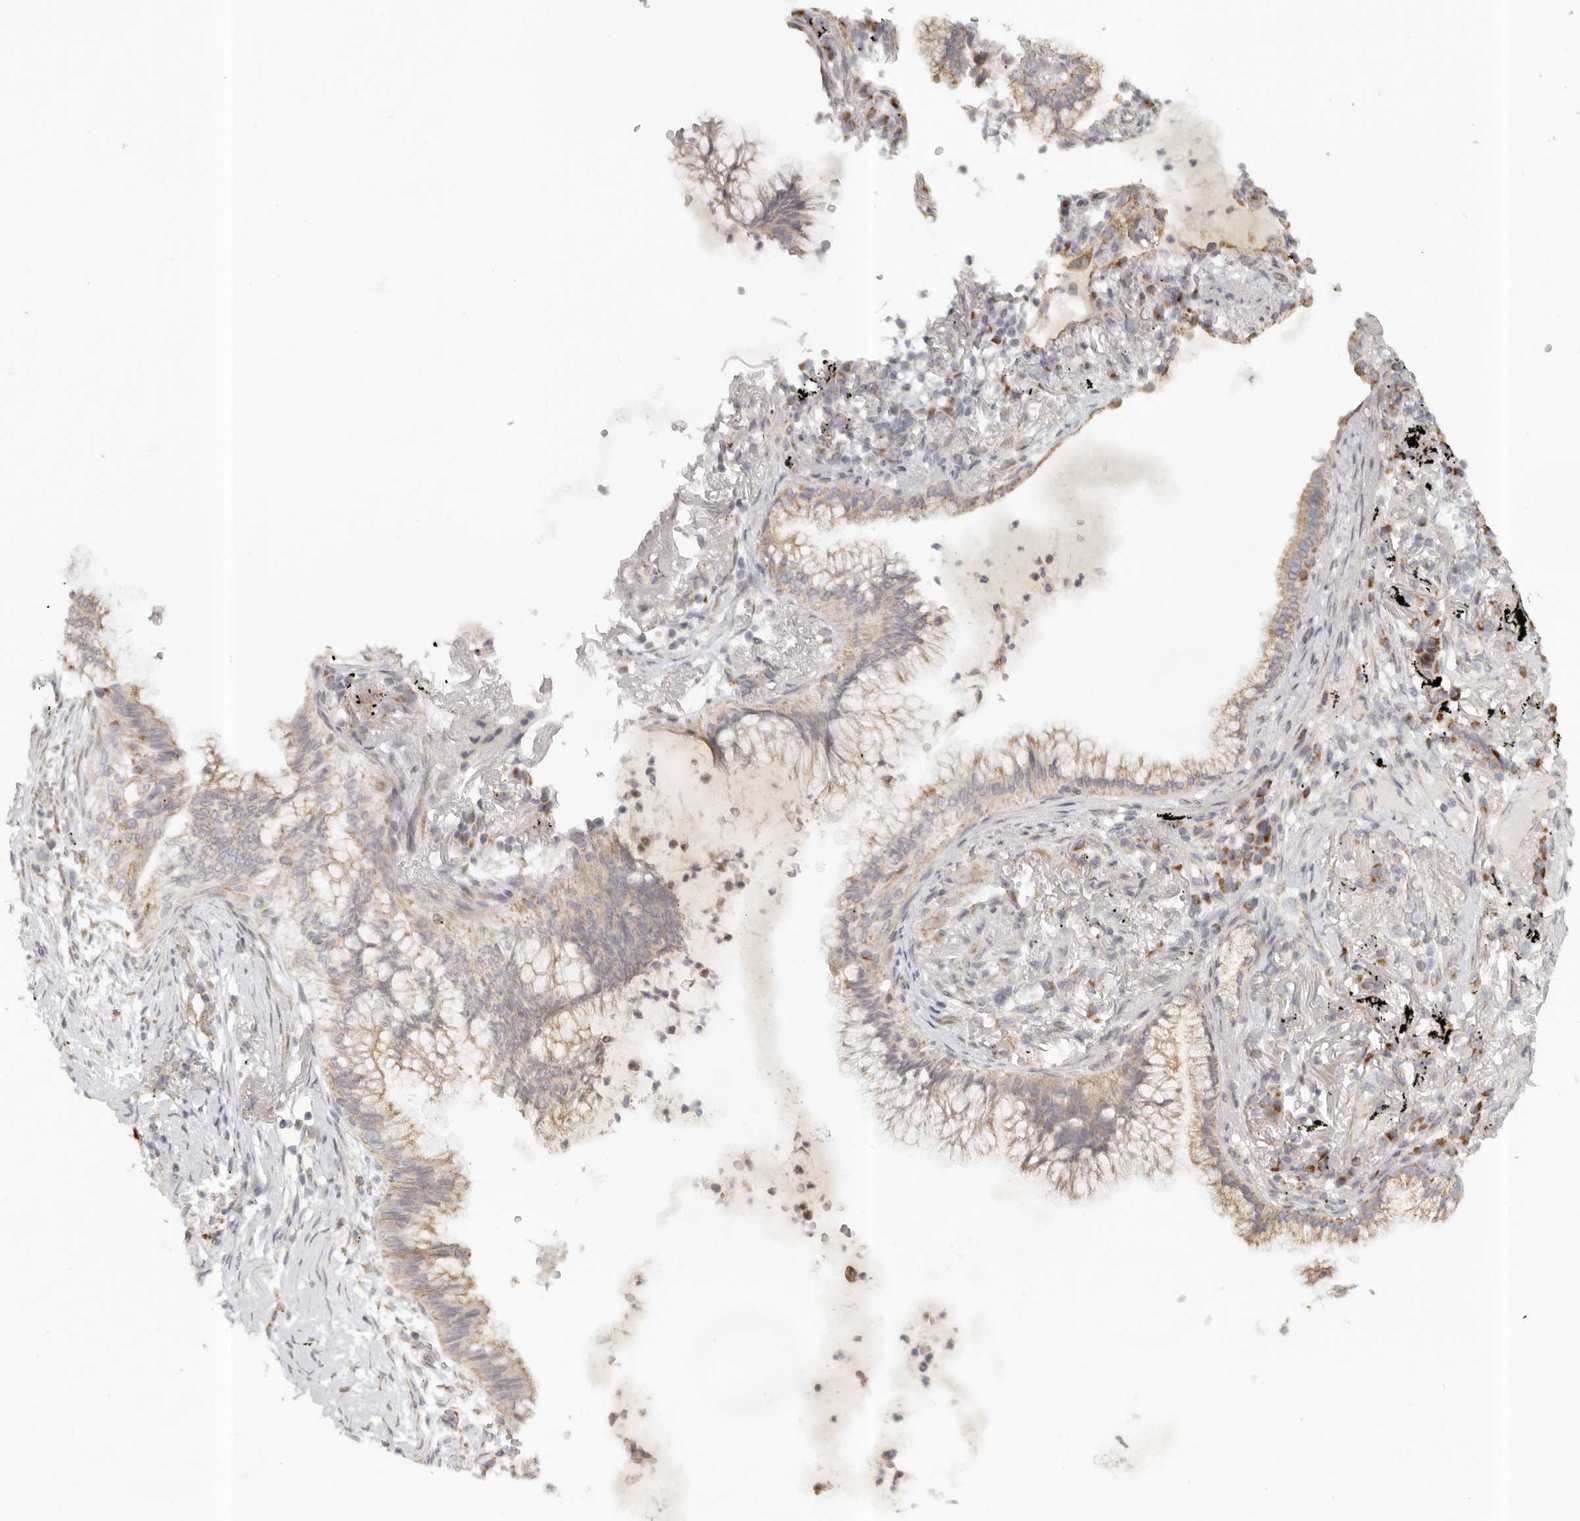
{"staining": {"intensity": "weak", "quantity": ">75%", "location": "cytoplasmic/membranous"}, "tissue": "lung cancer", "cell_type": "Tumor cells", "image_type": "cancer", "snomed": [{"axis": "morphology", "description": "Adenocarcinoma, NOS"}, {"axis": "topography", "description": "Lung"}], "caption": "Lung cancer (adenocarcinoma) stained with a brown dye demonstrates weak cytoplasmic/membranous positive positivity in approximately >75% of tumor cells.", "gene": "KDF1", "patient": {"sex": "female", "age": 70}}